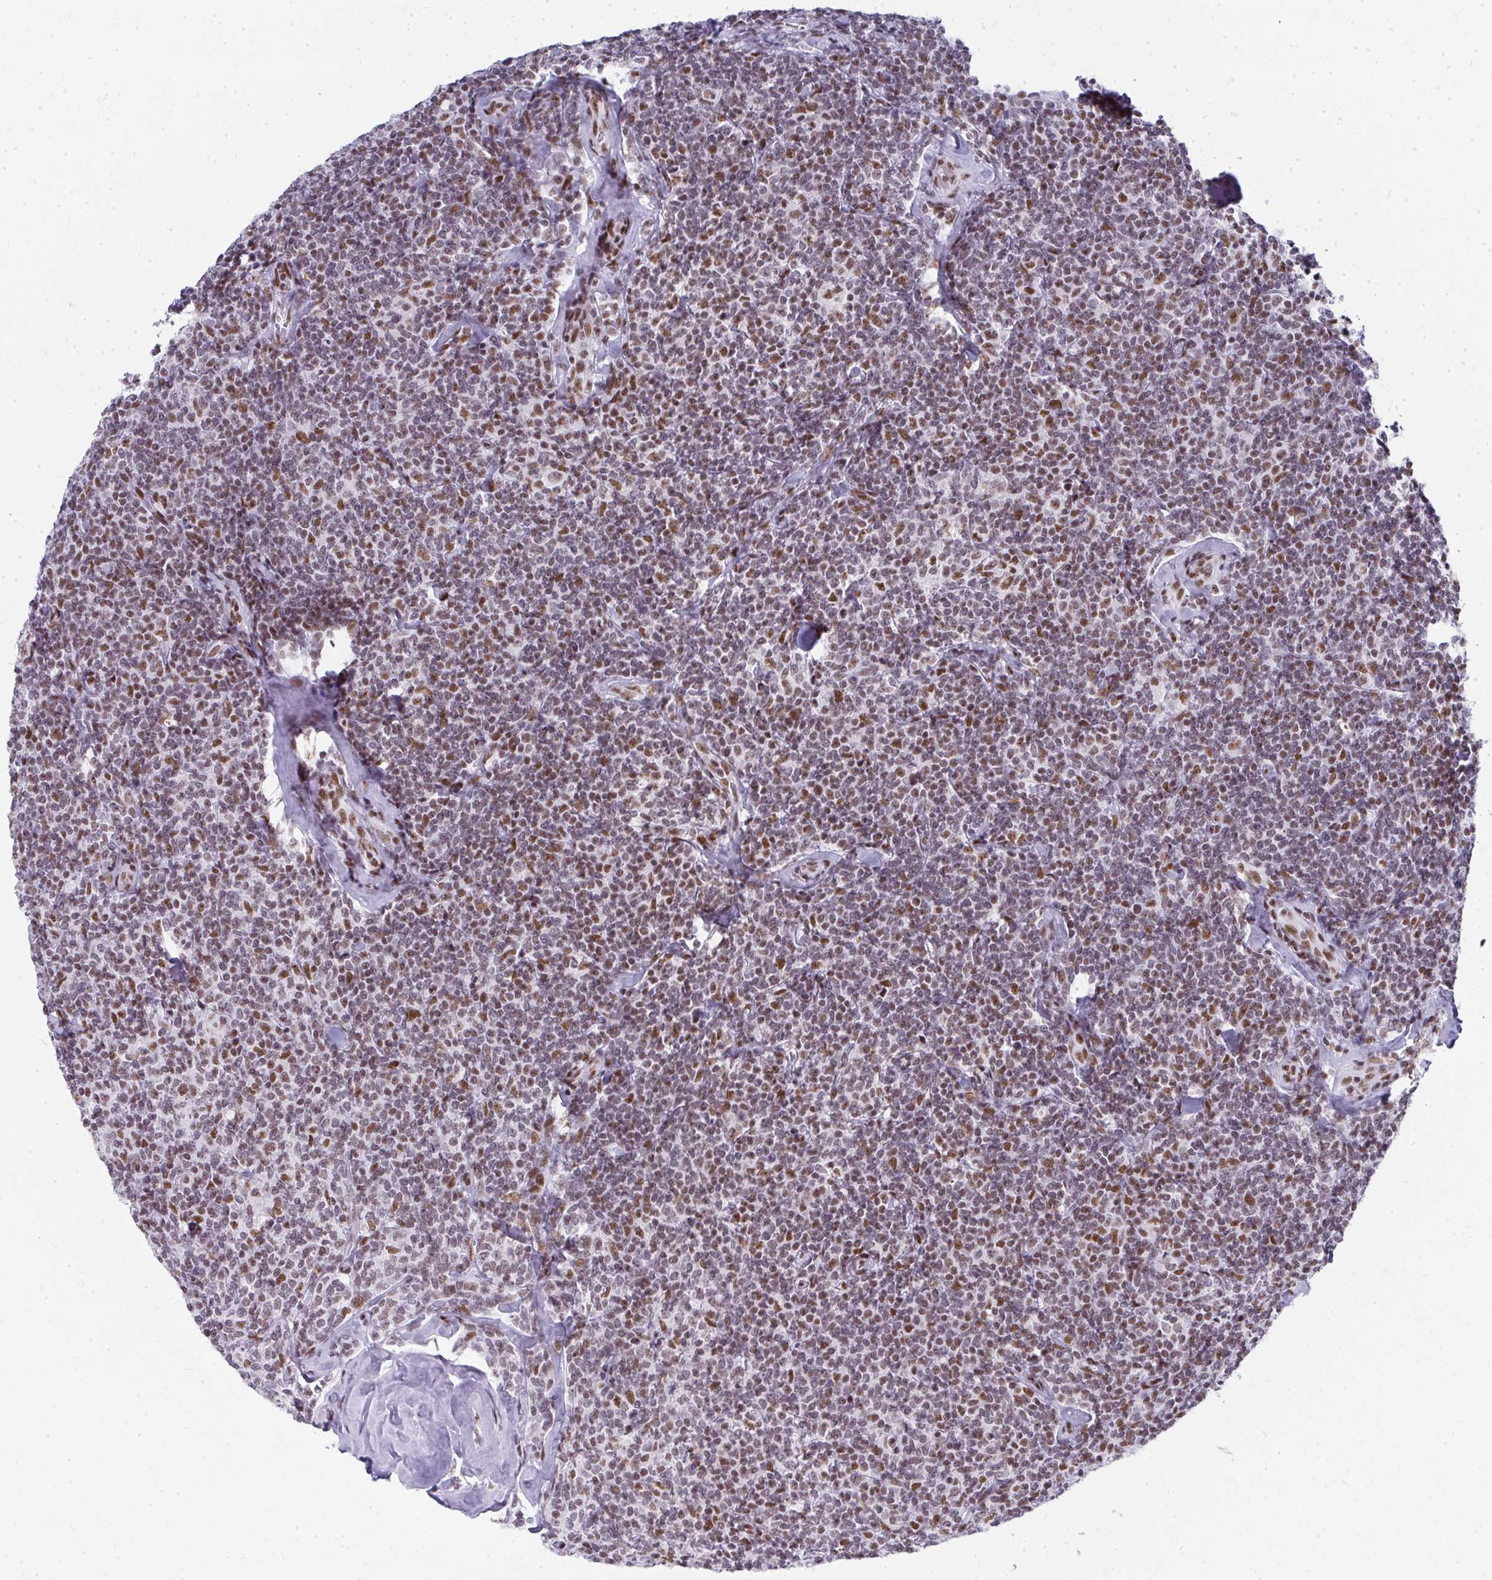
{"staining": {"intensity": "moderate", "quantity": ">75%", "location": "nuclear"}, "tissue": "lymphoma", "cell_type": "Tumor cells", "image_type": "cancer", "snomed": [{"axis": "morphology", "description": "Malignant lymphoma, non-Hodgkin's type, Low grade"}, {"axis": "topography", "description": "Lymph node"}], "caption": "Protein expression analysis of lymphoma exhibits moderate nuclear staining in approximately >75% of tumor cells.", "gene": "CREBBP", "patient": {"sex": "female", "age": 56}}